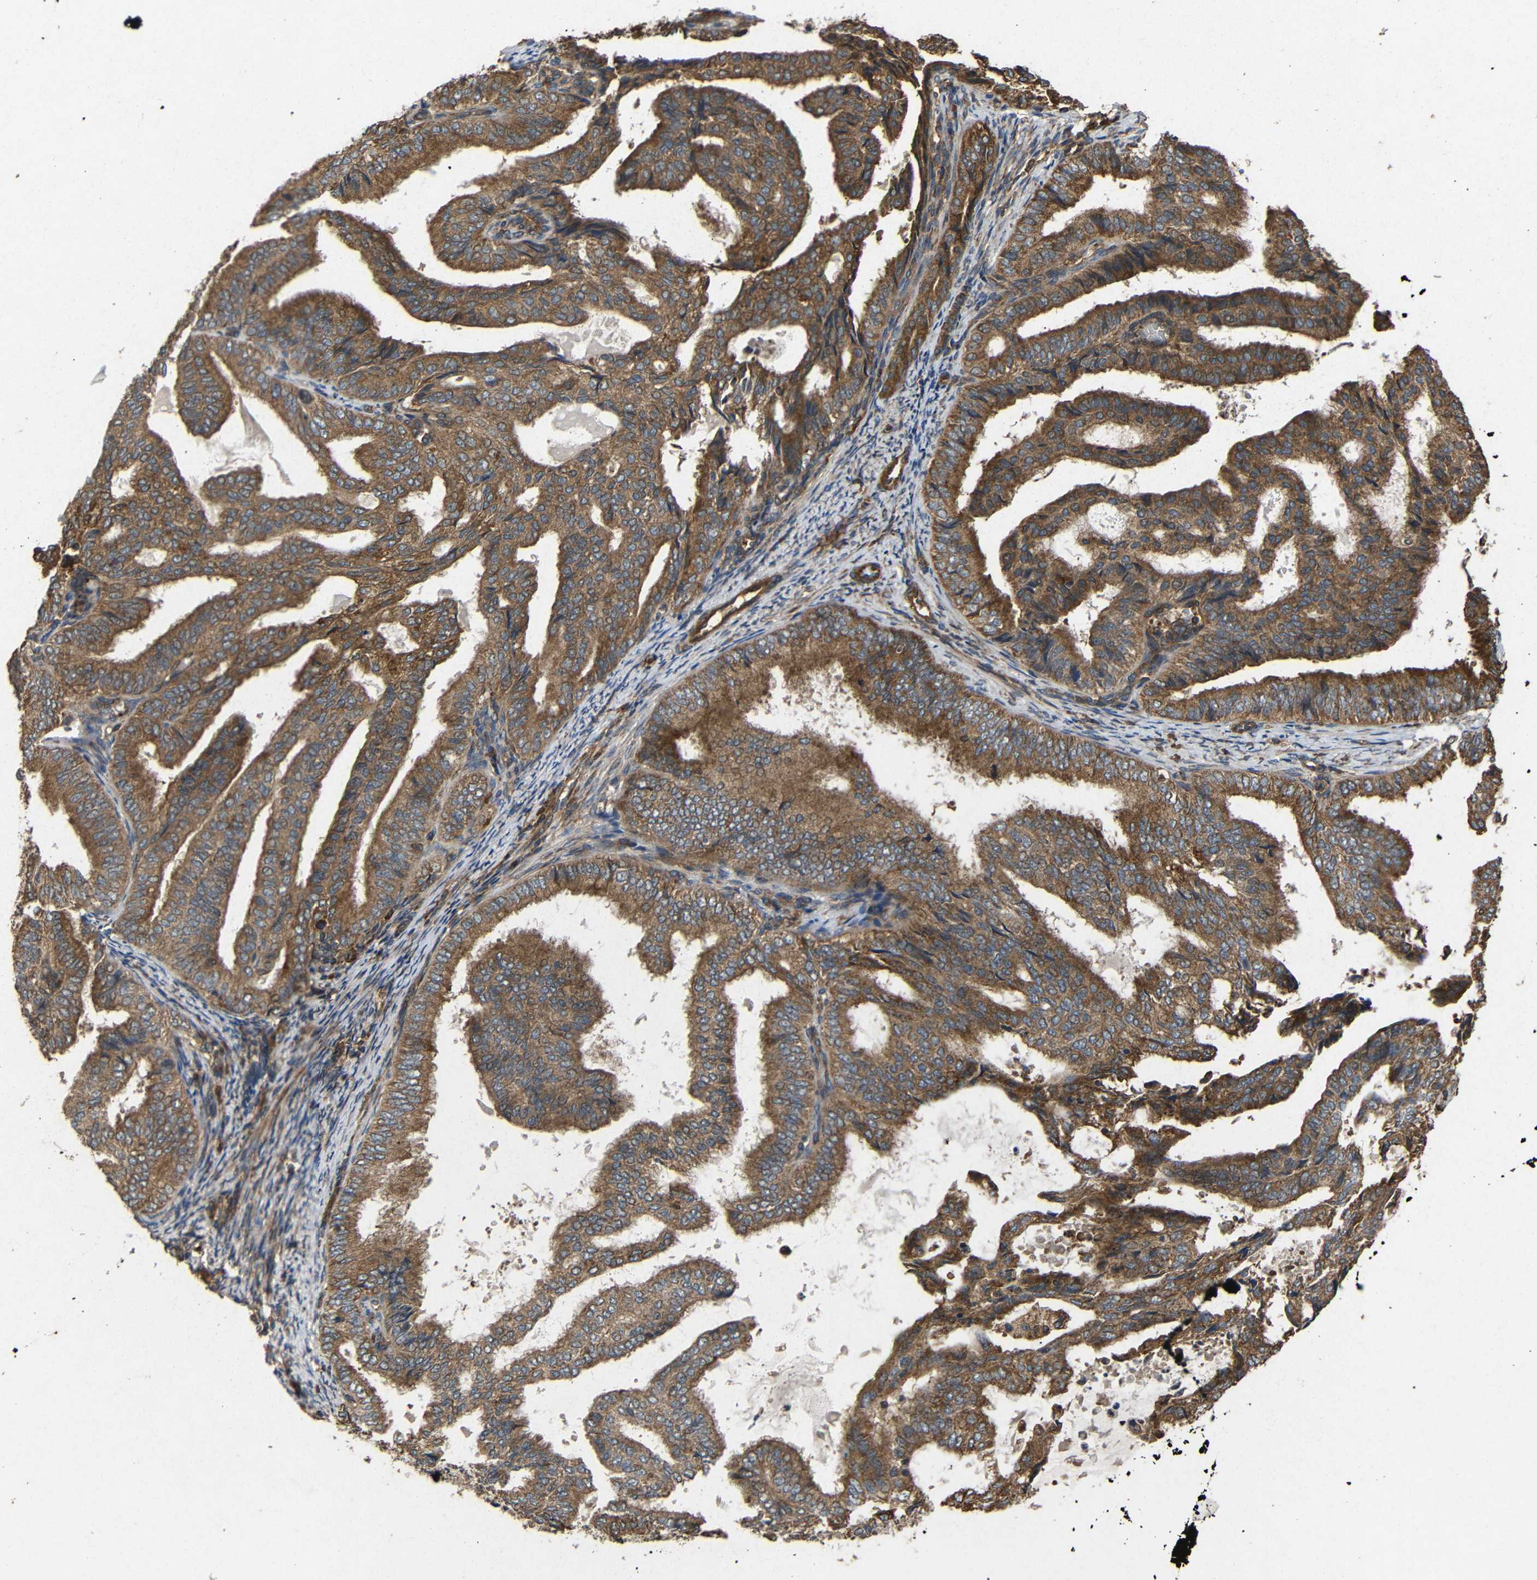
{"staining": {"intensity": "strong", "quantity": ">75%", "location": "cytoplasmic/membranous"}, "tissue": "endometrial cancer", "cell_type": "Tumor cells", "image_type": "cancer", "snomed": [{"axis": "morphology", "description": "Adenocarcinoma, NOS"}, {"axis": "topography", "description": "Endometrium"}], "caption": "Tumor cells demonstrate strong cytoplasmic/membranous positivity in about >75% of cells in endometrial adenocarcinoma. (Brightfield microscopy of DAB IHC at high magnification).", "gene": "EIF2S1", "patient": {"sex": "female", "age": 58}}